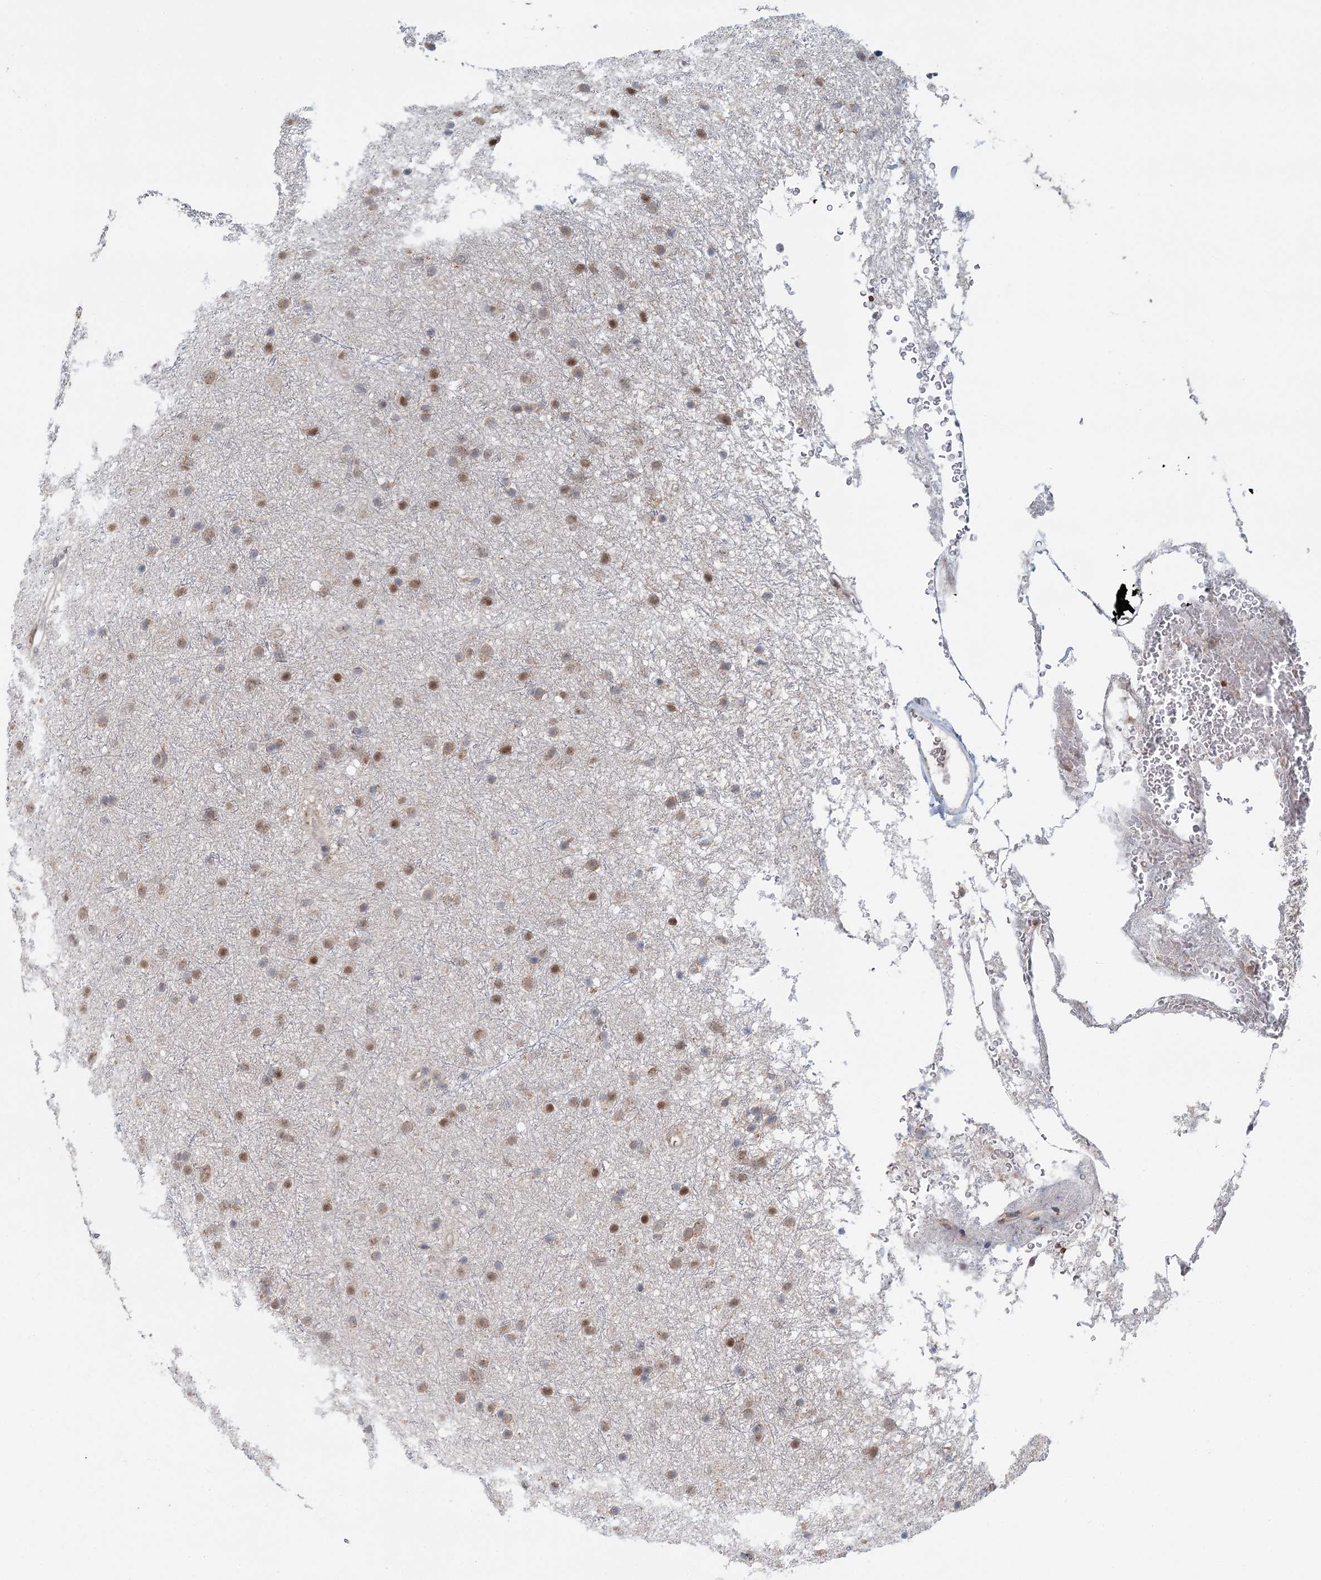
{"staining": {"intensity": "moderate", "quantity": "25%-75%", "location": "nuclear"}, "tissue": "glioma", "cell_type": "Tumor cells", "image_type": "cancer", "snomed": [{"axis": "morphology", "description": "Glioma, malignant, Low grade"}, {"axis": "topography", "description": "Cerebral cortex"}], "caption": "Immunohistochemical staining of glioma shows moderate nuclear protein positivity in approximately 25%-75% of tumor cells. (Brightfield microscopy of DAB IHC at high magnification).", "gene": "ADK", "patient": {"sex": "female", "age": 39}}